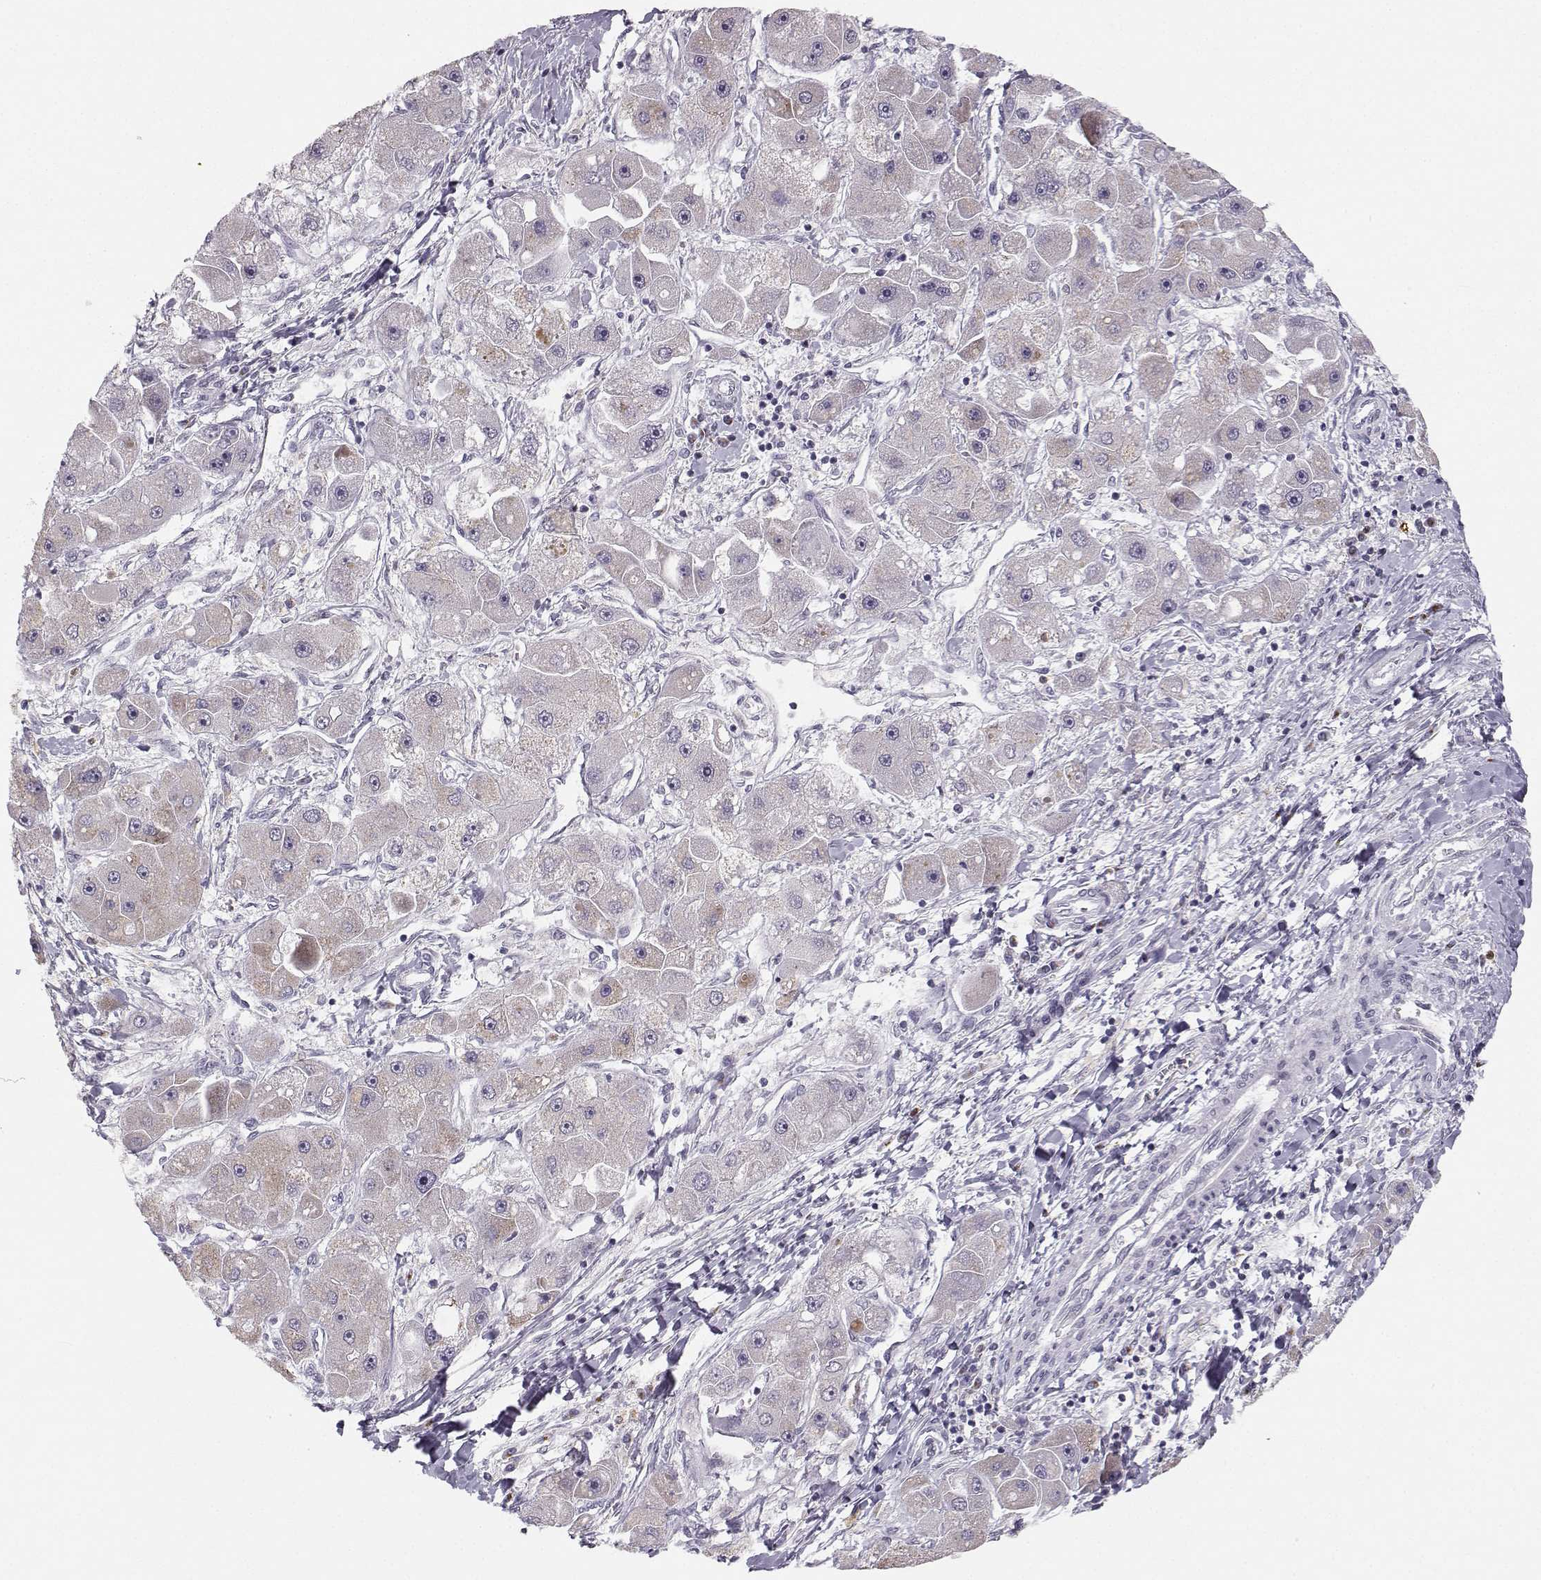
{"staining": {"intensity": "weak", "quantity": "<25%", "location": "cytoplasmic/membranous"}, "tissue": "liver cancer", "cell_type": "Tumor cells", "image_type": "cancer", "snomed": [{"axis": "morphology", "description": "Carcinoma, Hepatocellular, NOS"}, {"axis": "topography", "description": "Liver"}], "caption": "Histopathology image shows no significant protein staining in tumor cells of liver cancer (hepatocellular carcinoma).", "gene": "HTR7", "patient": {"sex": "male", "age": 24}}